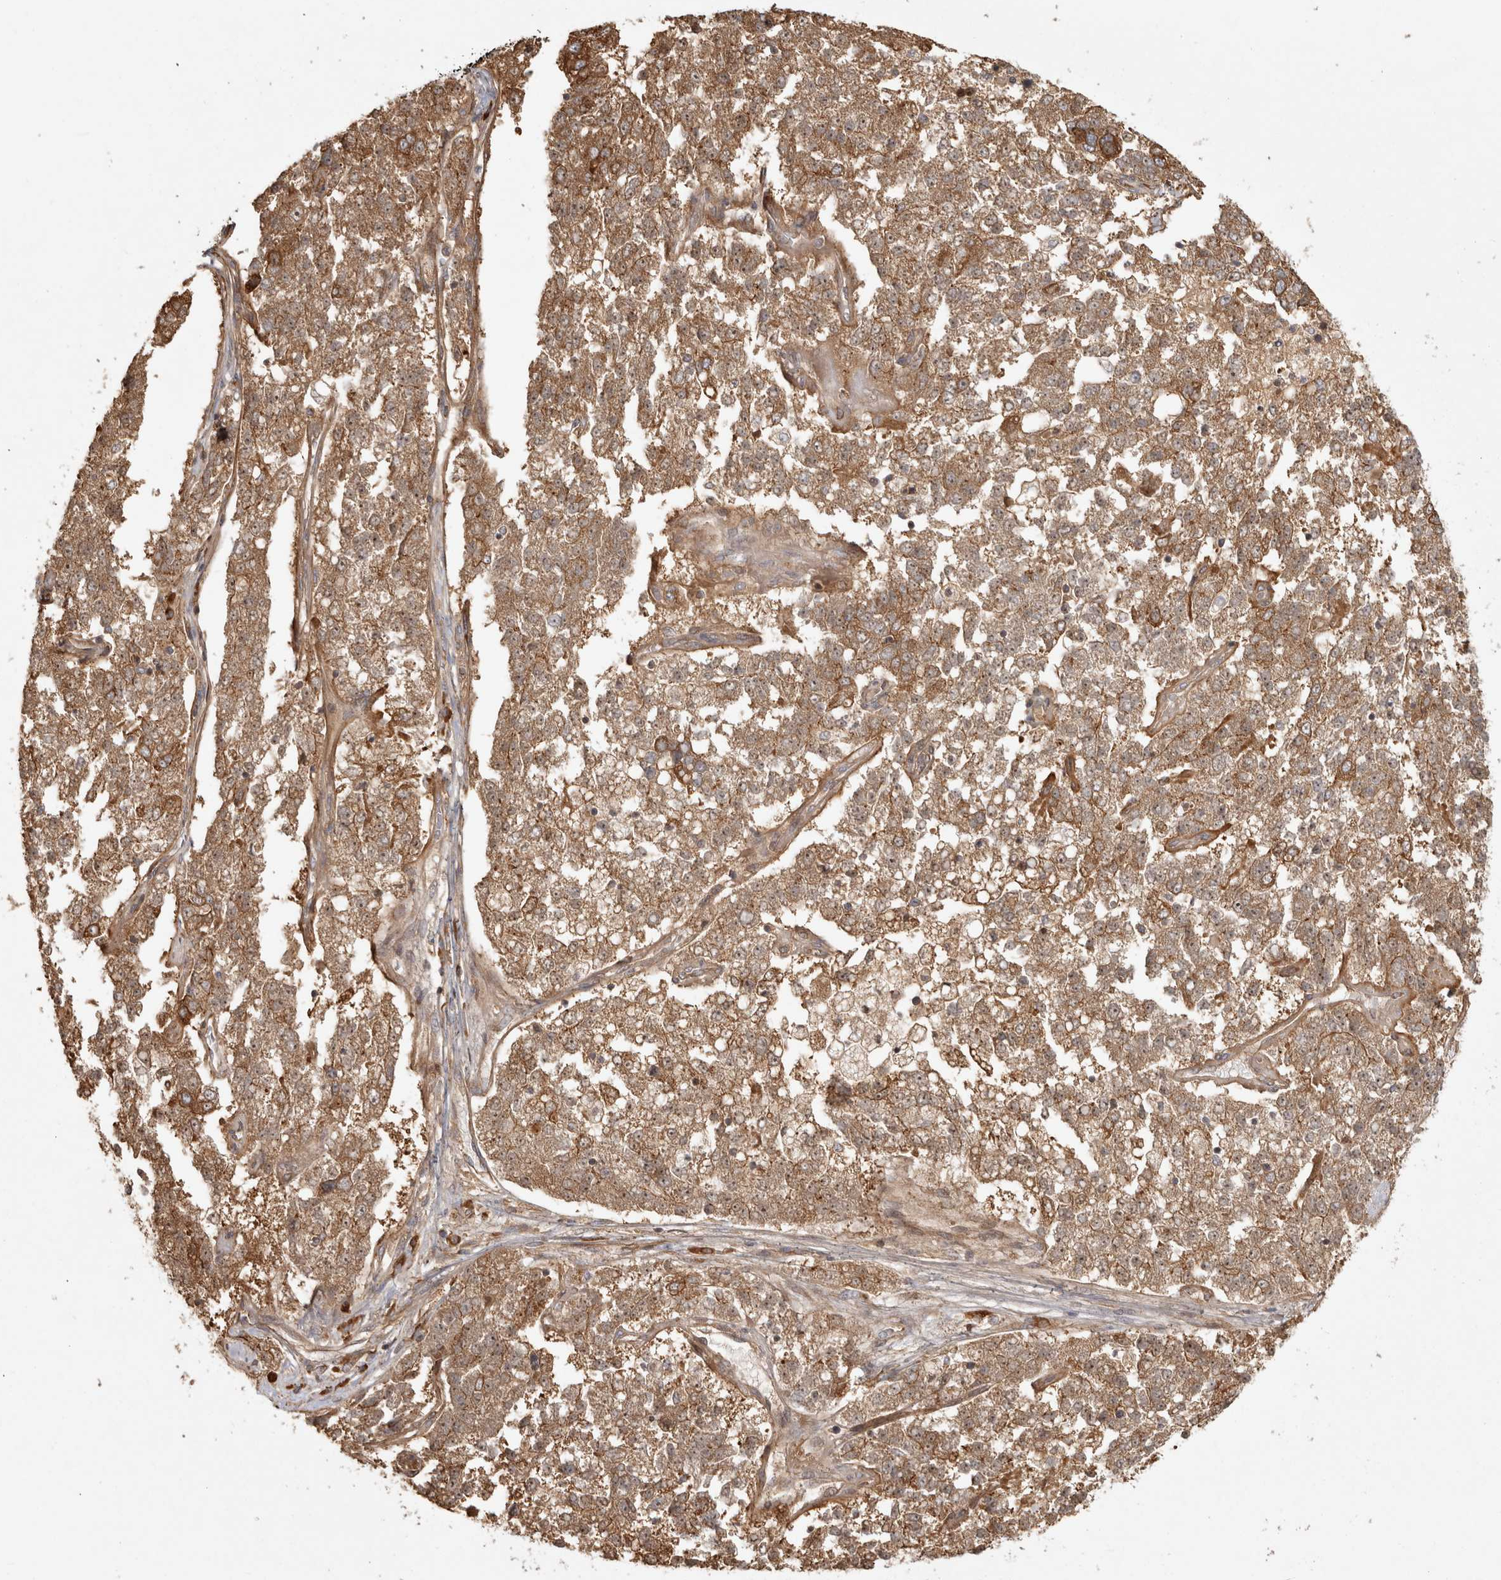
{"staining": {"intensity": "moderate", "quantity": ">75%", "location": "cytoplasmic/membranous"}, "tissue": "pancreatic cancer", "cell_type": "Tumor cells", "image_type": "cancer", "snomed": [{"axis": "morphology", "description": "Adenocarcinoma, NOS"}, {"axis": "topography", "description": "Pancreas"}], "caption": "A micrograph showing moderate cytoplasmic/membranous expression in about >75% of tumor cells in pancreatic cancer (adenocarcinoma), as visualized by brown immunohistochemical staining.", "gene": "CAMSAP2", "patient": {"sex": "female", "age": 61}}